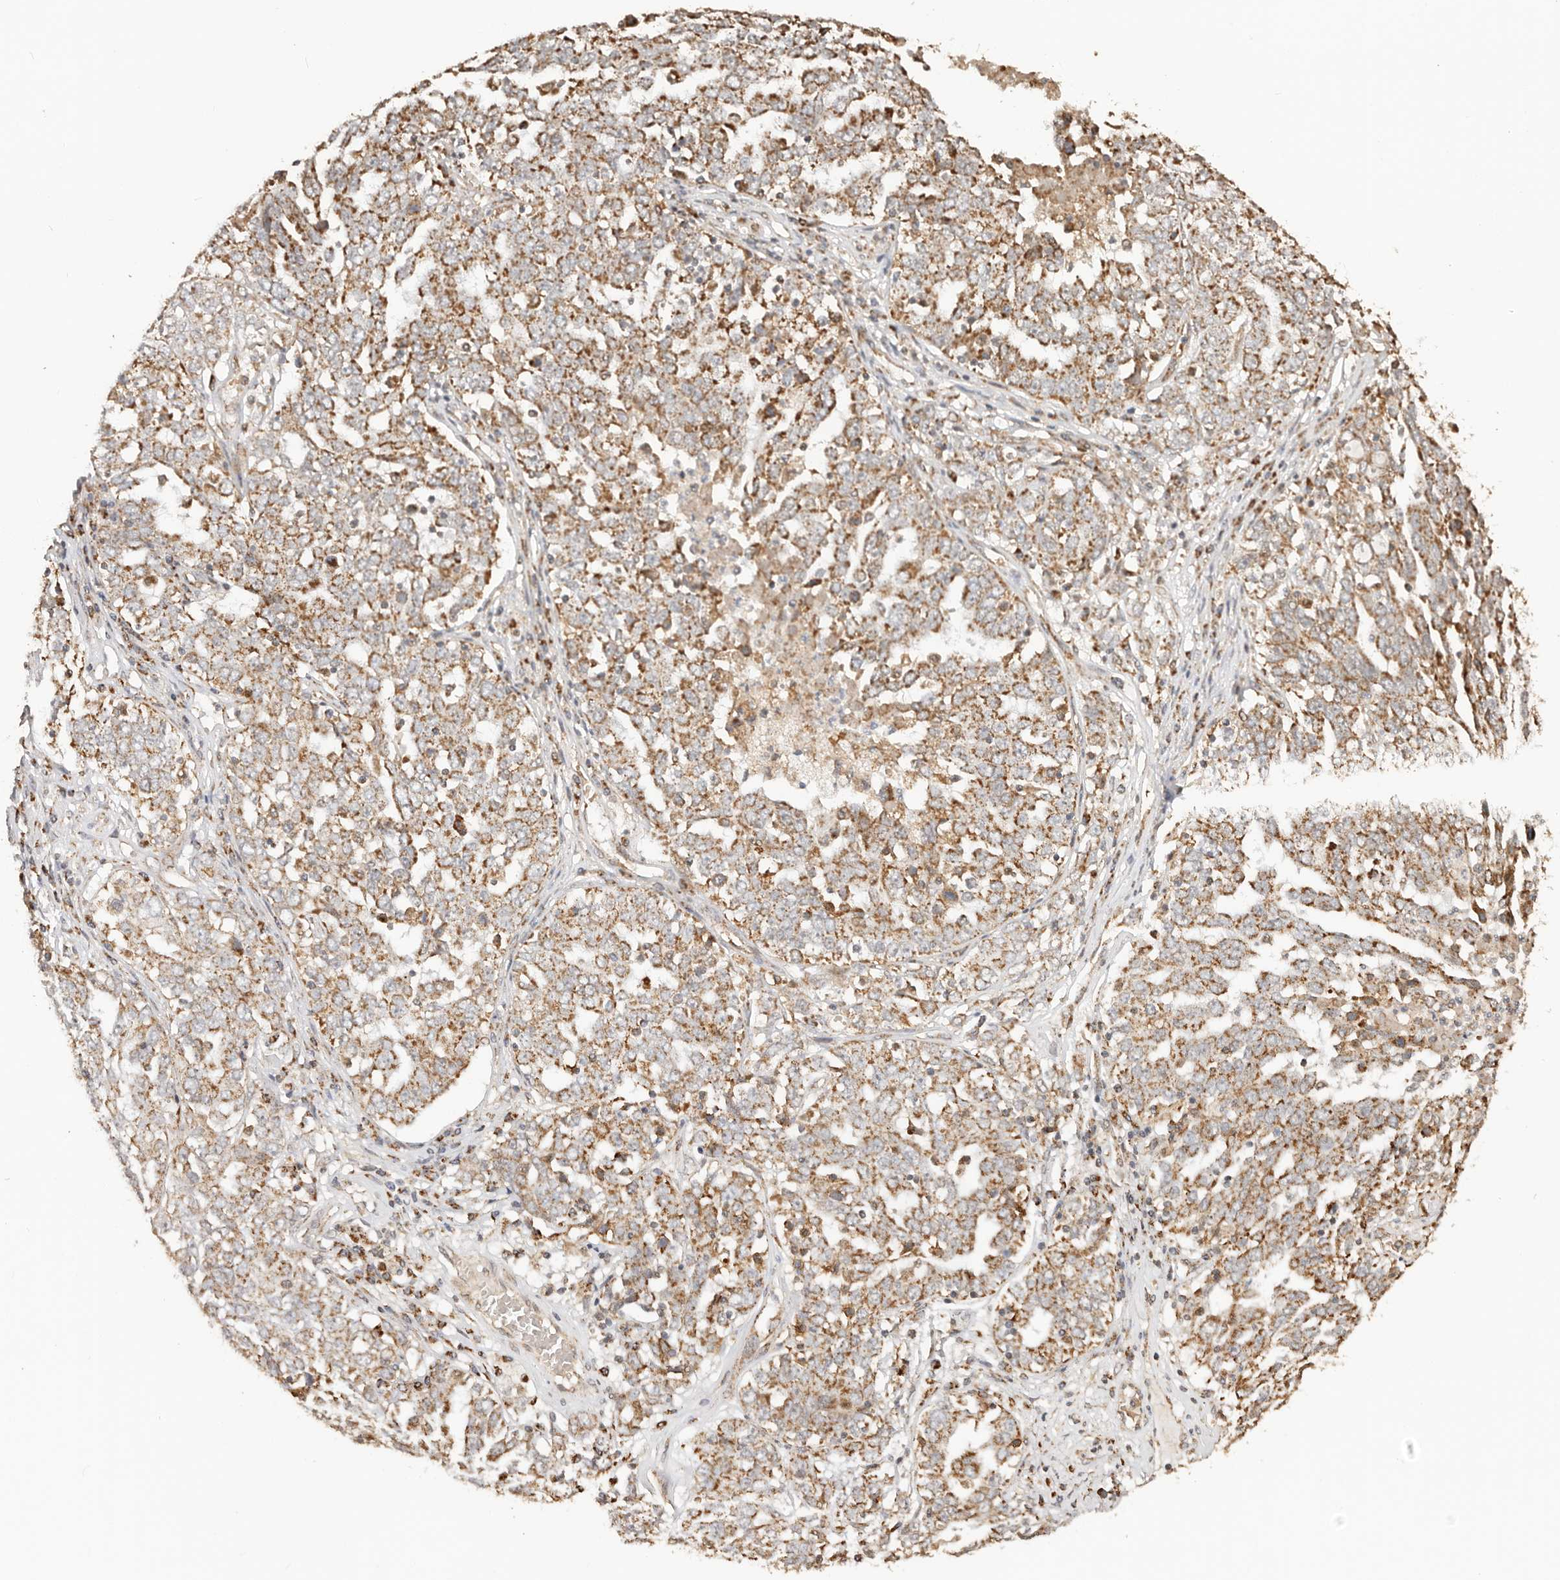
{"staining": {"intensity": "moderate", "quantity": ">75%", "location": "cytoplasmic/membranous"}, "tissue": "ovarian cancer", "cell_type": "Tumor cells", "image_type": "cancer", "snomed": [{"axis": "morphology", "description": "Carcinoma, endometroid"}, {"axis": "topography", "description": "Ovary"}], "caption": "A histopathology image of human ovarian endometroid carcinoma stained for a protein displays moderate cytoplasmic/membranous brown staining in tumor cells.", "gene": "NDUFB11", "patient": {"sex": "female", "age": 62}}